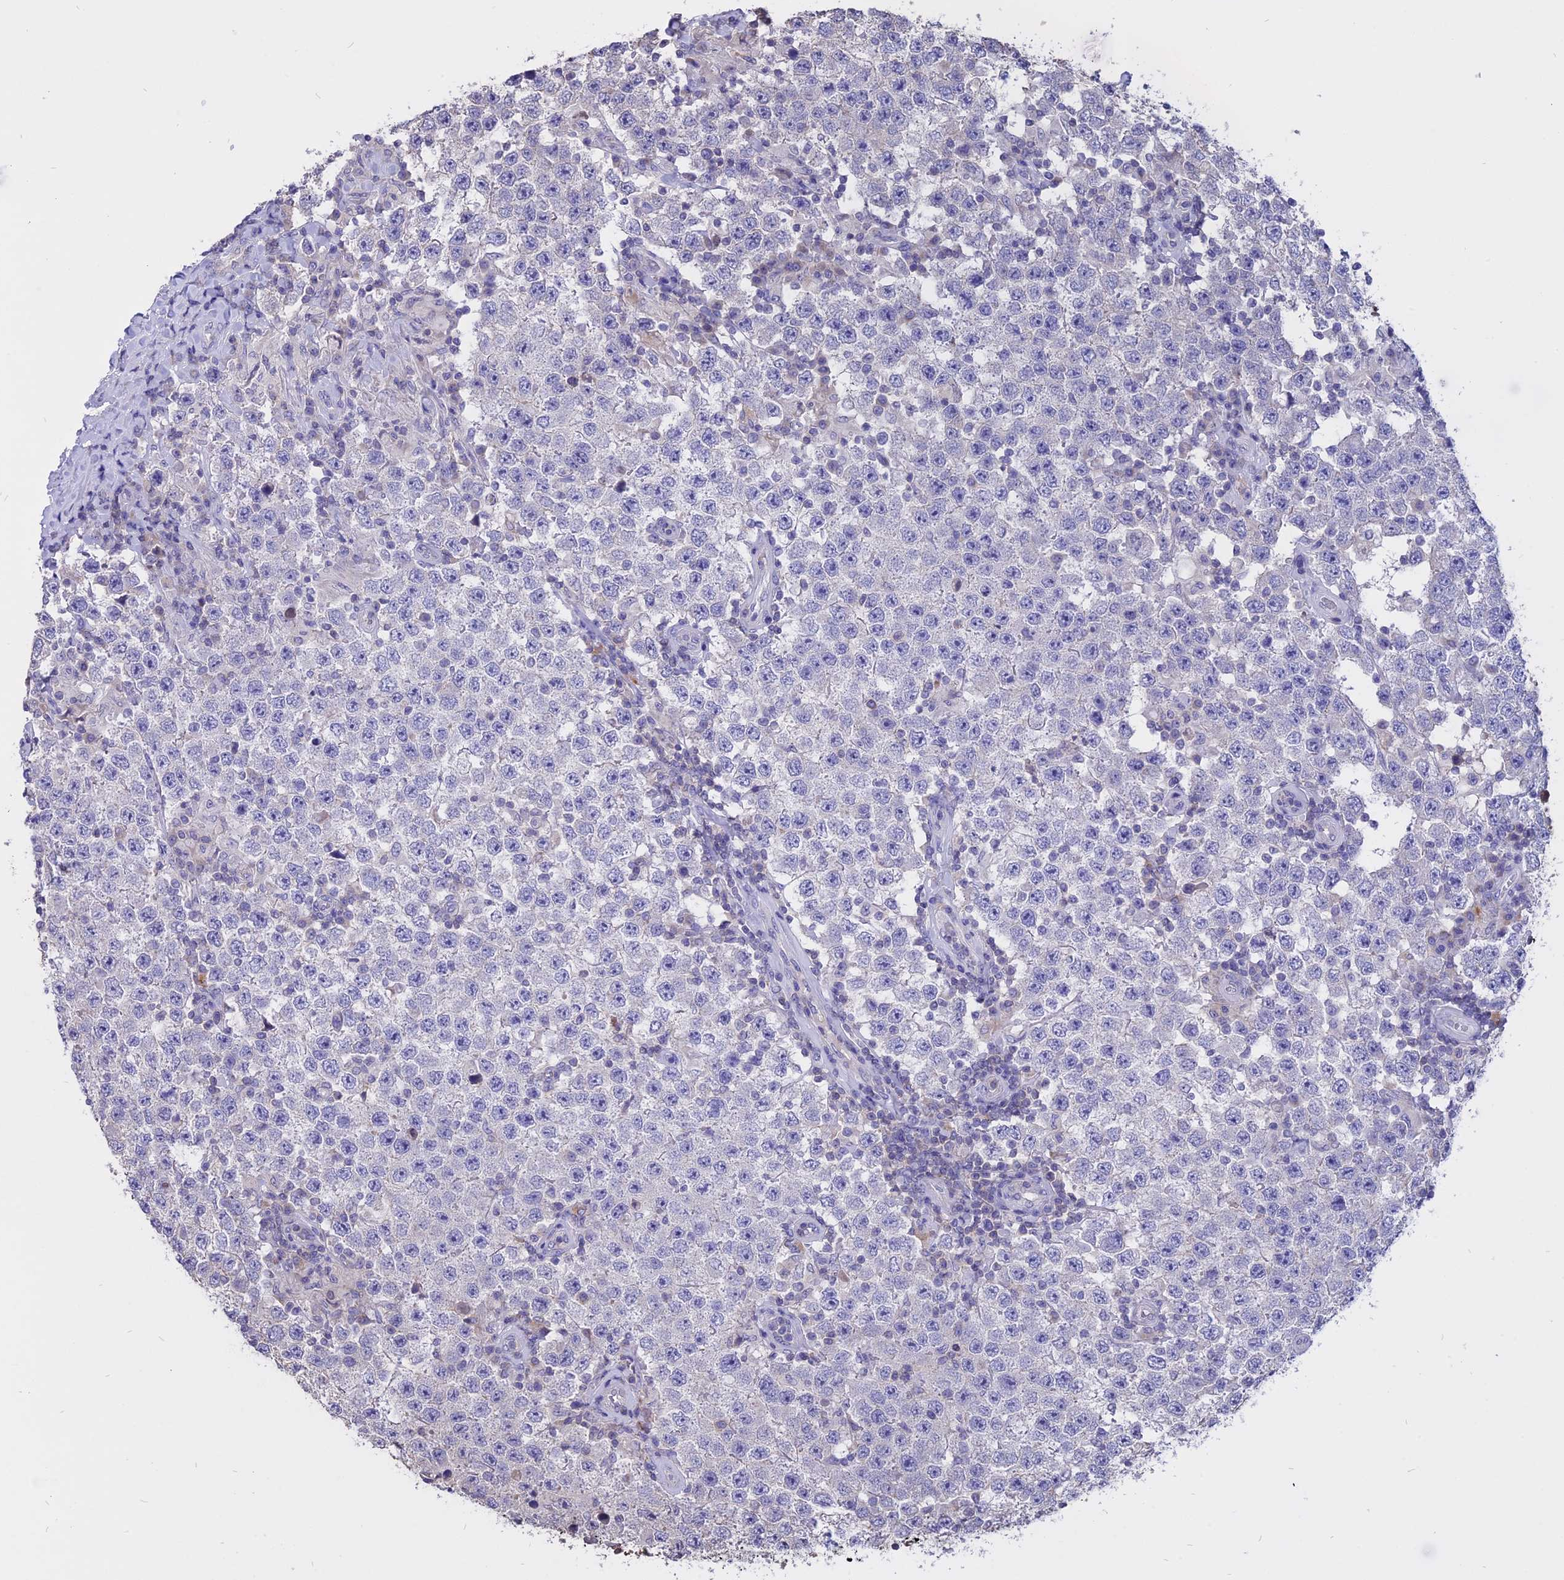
{"staining": {"intensity": "negative", "quantity": "none", "location": "none"}, "tissue": "testis cancer", "cell_type": "Tumor cells", "image_type": "cancer", "snomed": [{"axis": "morphology", "description": "Normal tissue, NOS"}, {"axis": "morphology", "description": "Urothelial carcinoma, High grade"}, {"axis": "morphology", "description": "Seminoma, NOS"}, {"axis": "morphology", "description": "Carcinoma, Embryonal, NOS"}, {"axis": "topography", "description": "Urinary bladder"}, {"axis": "topography", "description": "Testis"}], "caption": "IHC histopathology image of human testis cancer stained for a protein (brown), which shows no staining in tumor cells.", "gene": "CARMIL2", "patient": {"sex": "male", "age": 41}}